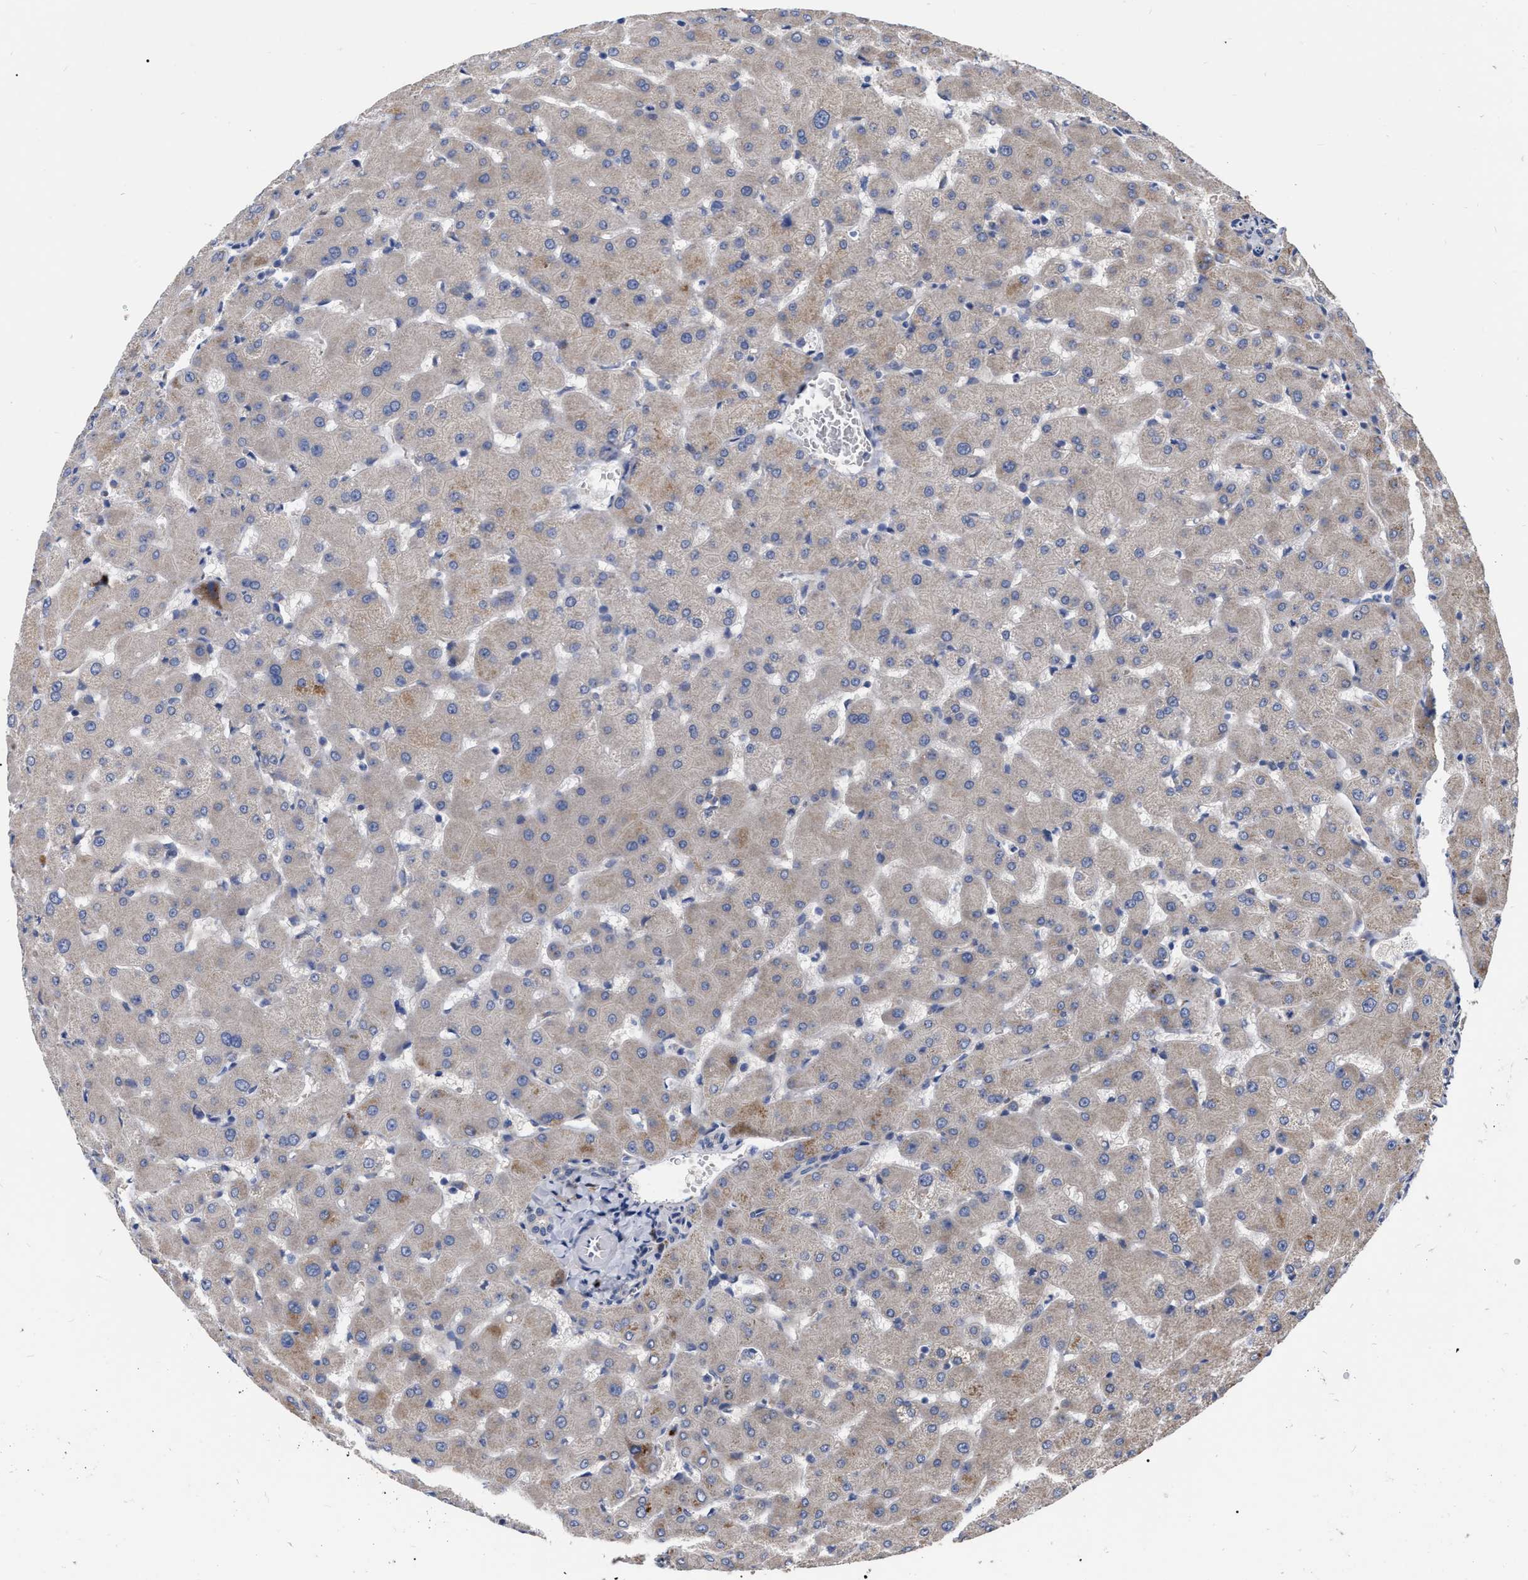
{"staining": {"intensity": "negative", "quantity": "none", "location": "none"}, "tissue": "liver", "cell_type": "Cholangiocytes", "image_type": "normal", "snomed": [{"axis": "morphology", "description": "Normal tissue, NOS"}, {"axis": "topography", "description": "Liver"}], "caption": "Cholangiocytes are negative for brown protein staining in unremarkable liver.", "gene": "MLST8", "patient": {"sex": "female", "age": 63}}